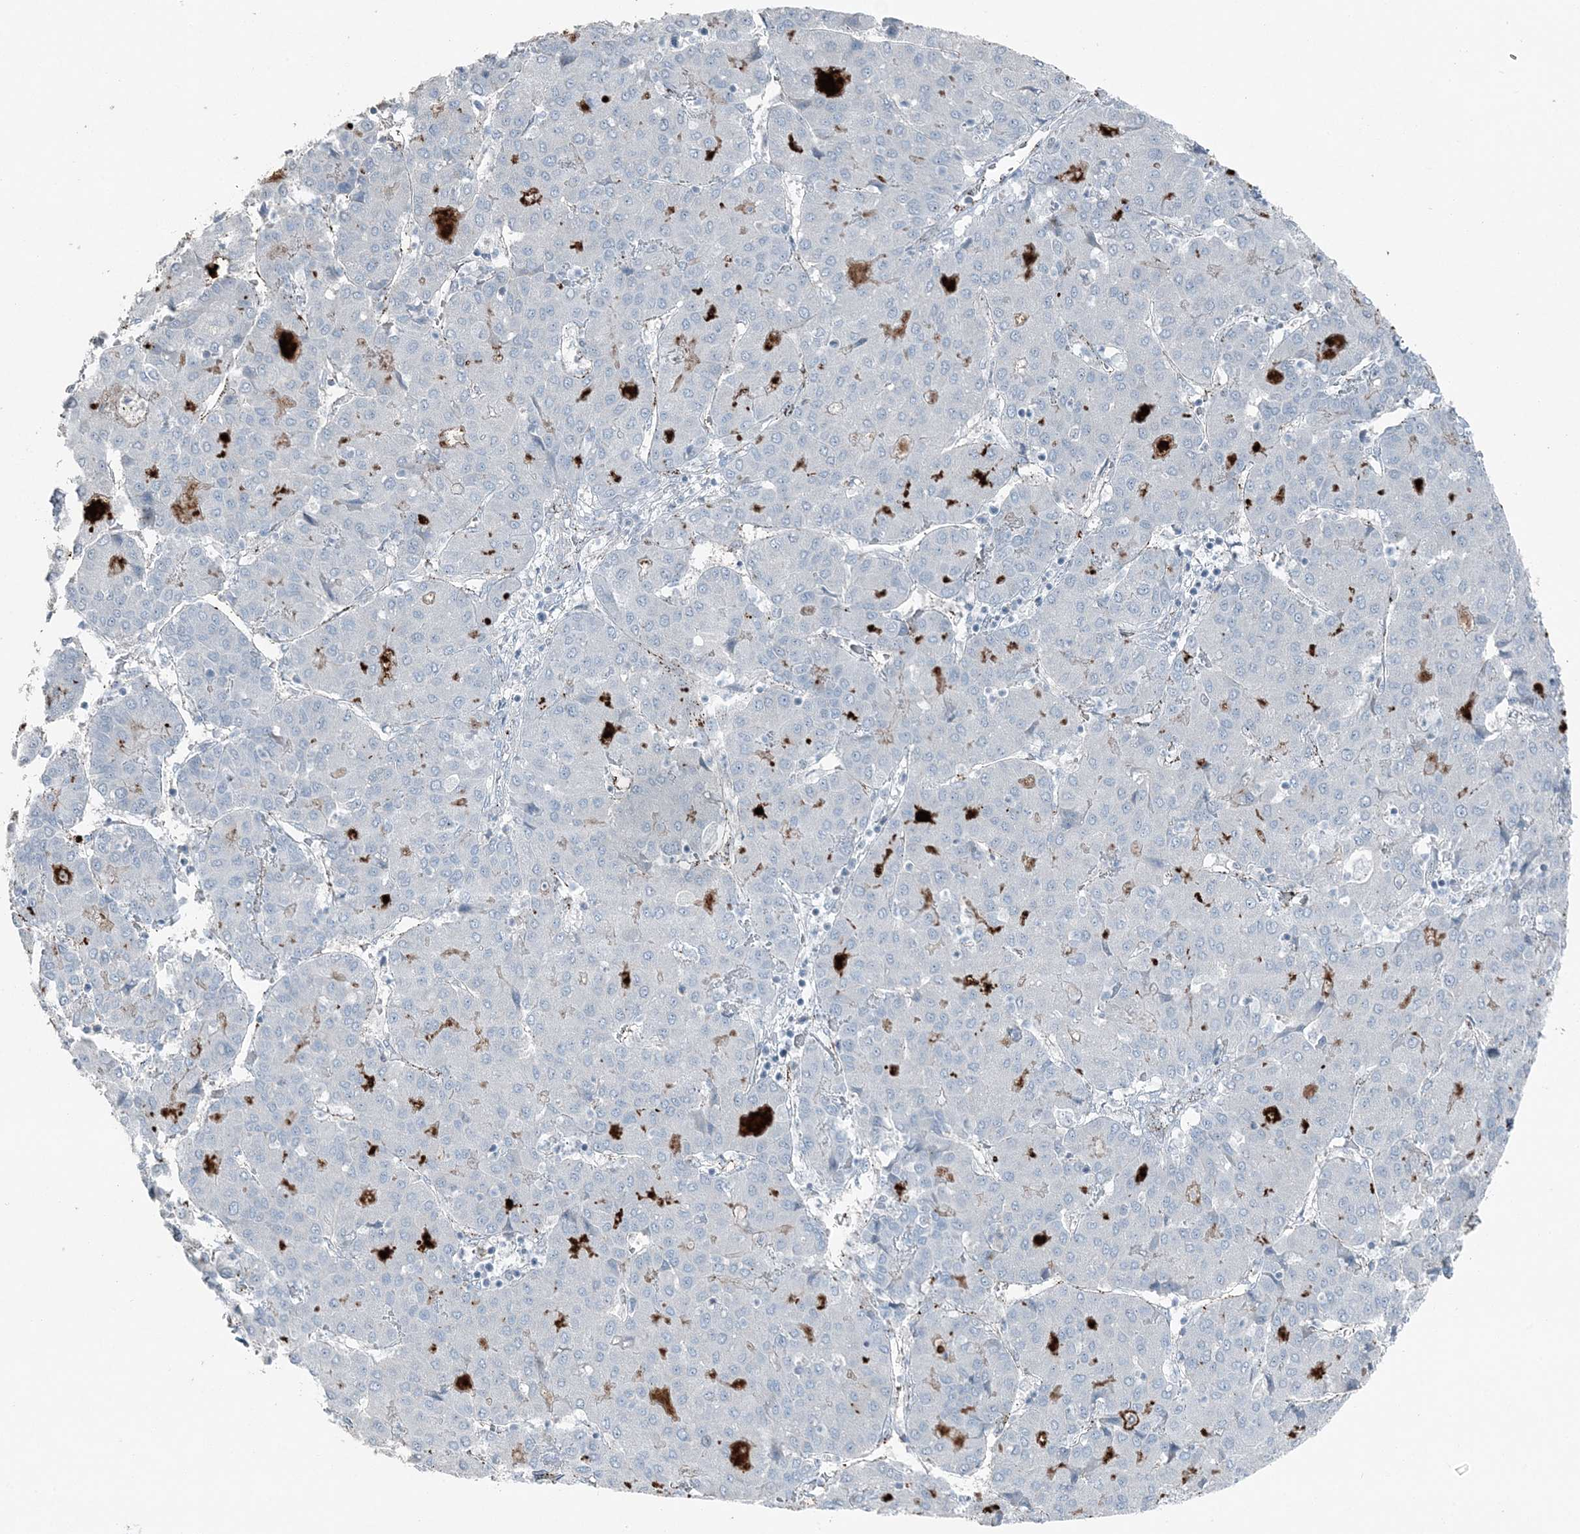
{"staining": {"intensity": "negative", "quantity": "none", "location": "none"}, "tissue": "liver cancer", "cell_type": "Tumor cells", "image_type": "cancer", "snomed": [{"axis": "morphology", "description": "Carcinoma, Hepatocellular, NOS"}, {"axis": "topography", "description": "Liver"}], "caption": "This is an immunohistochemistry (IHC) micrograph of human liver cancer. There is no positivity in tumor cells.", "gene": "ELOVL7", "patient": {"sex": "male", "age": 65}}